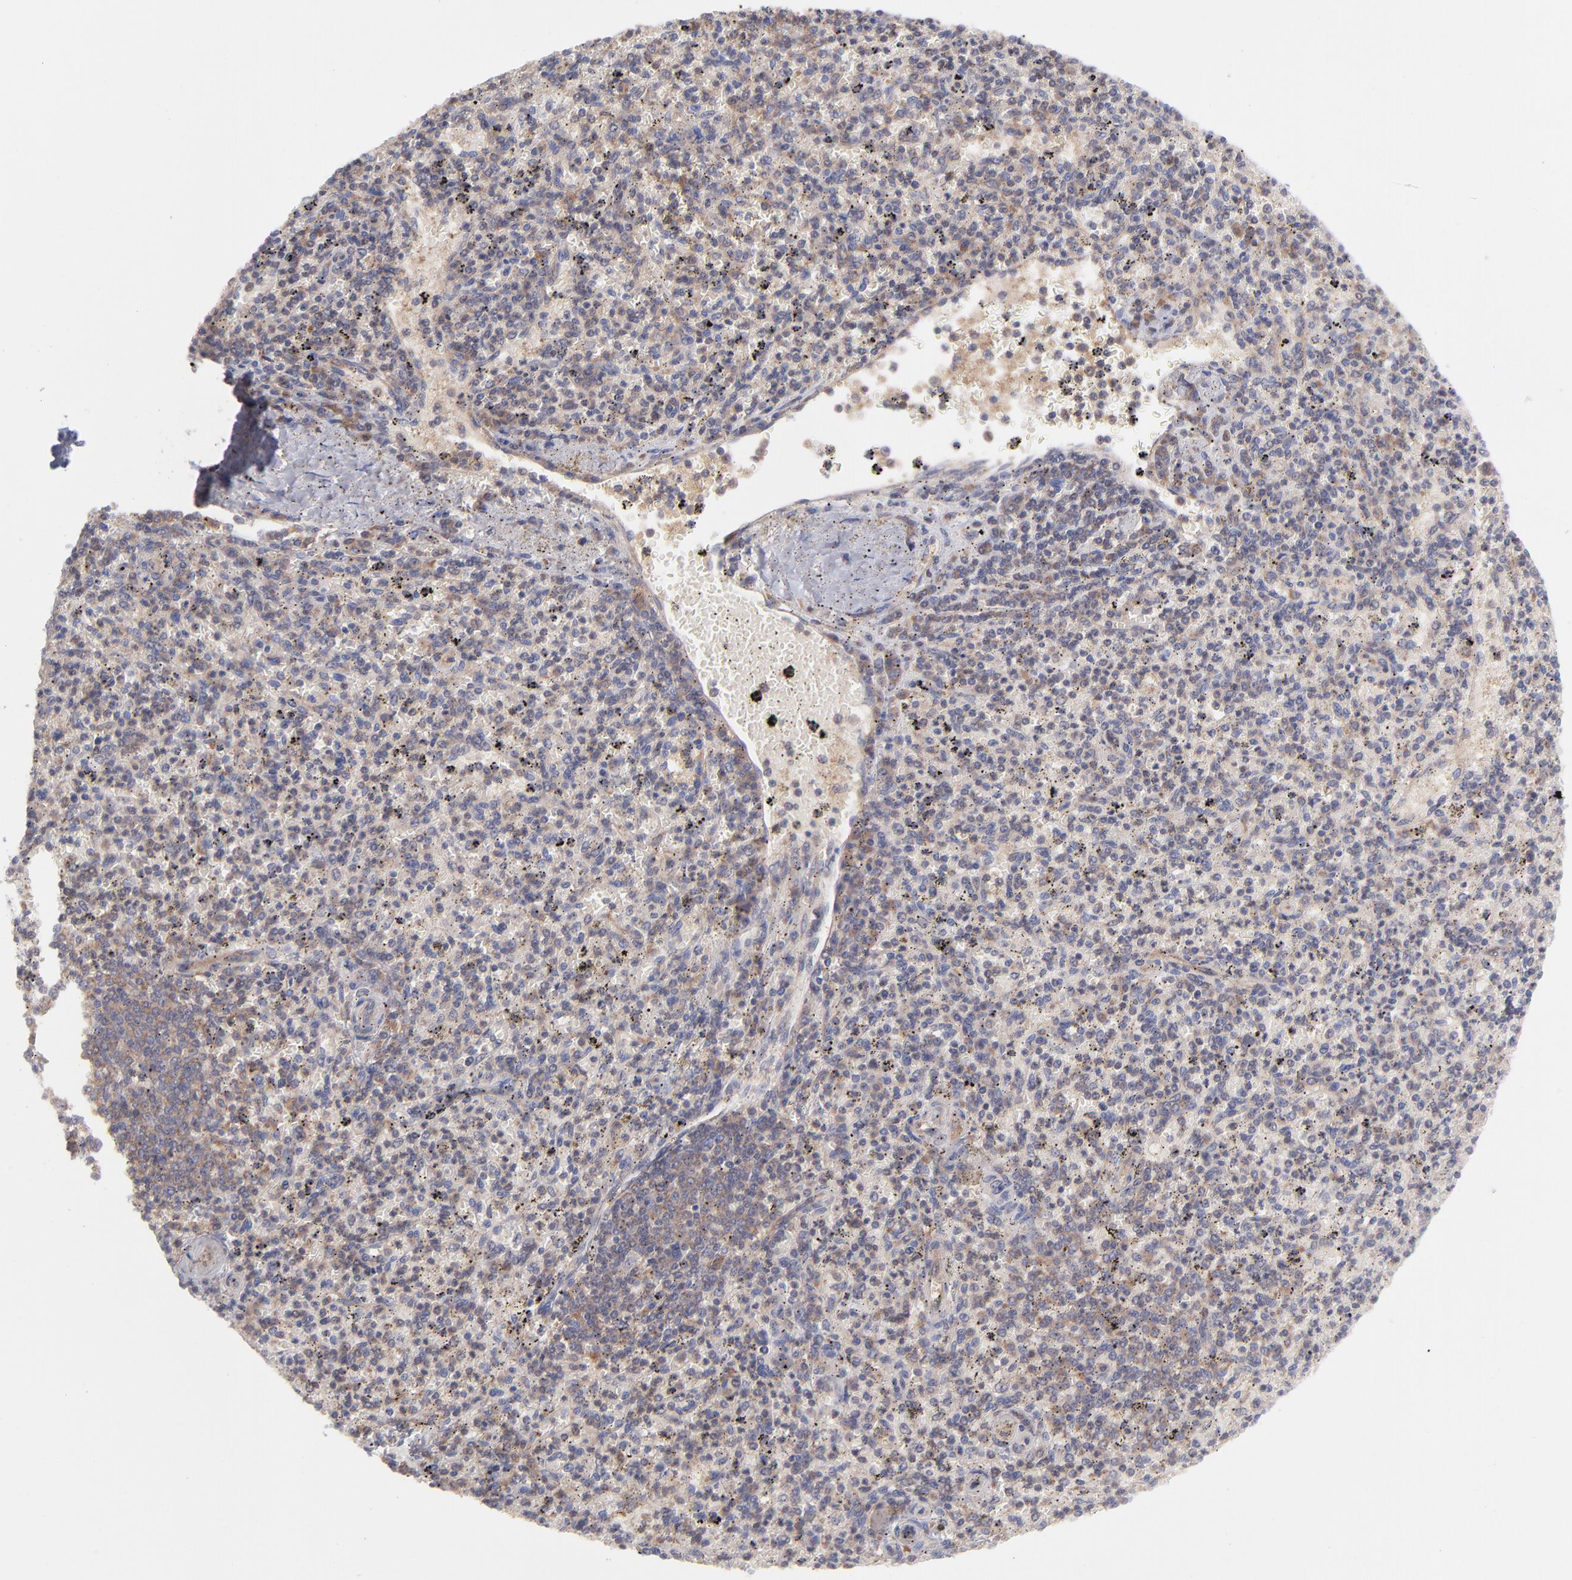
{"staining": {"intensity": "moderate", "quantity": ">75%", "location": "cytoplasmic/membranous"}, "tissue": "spleen", "cell_type": "Cells in red pulp", "image_type": "normal", "snomed": [{"axis": "morphology", "description": "Normal tissue, NOS"}, {"axis": "topography", "description": "Spleen"}], "caption": "A micrograph of human spleen stained for a protein exhibits moderate cytoplasmic/membranous brown staining in cells in red pulp. (DAB = brown stain, brightfield microscopy at high magnification).", "gene": "MAPRE1", "patient": {"sex": "male", "age": 72}}